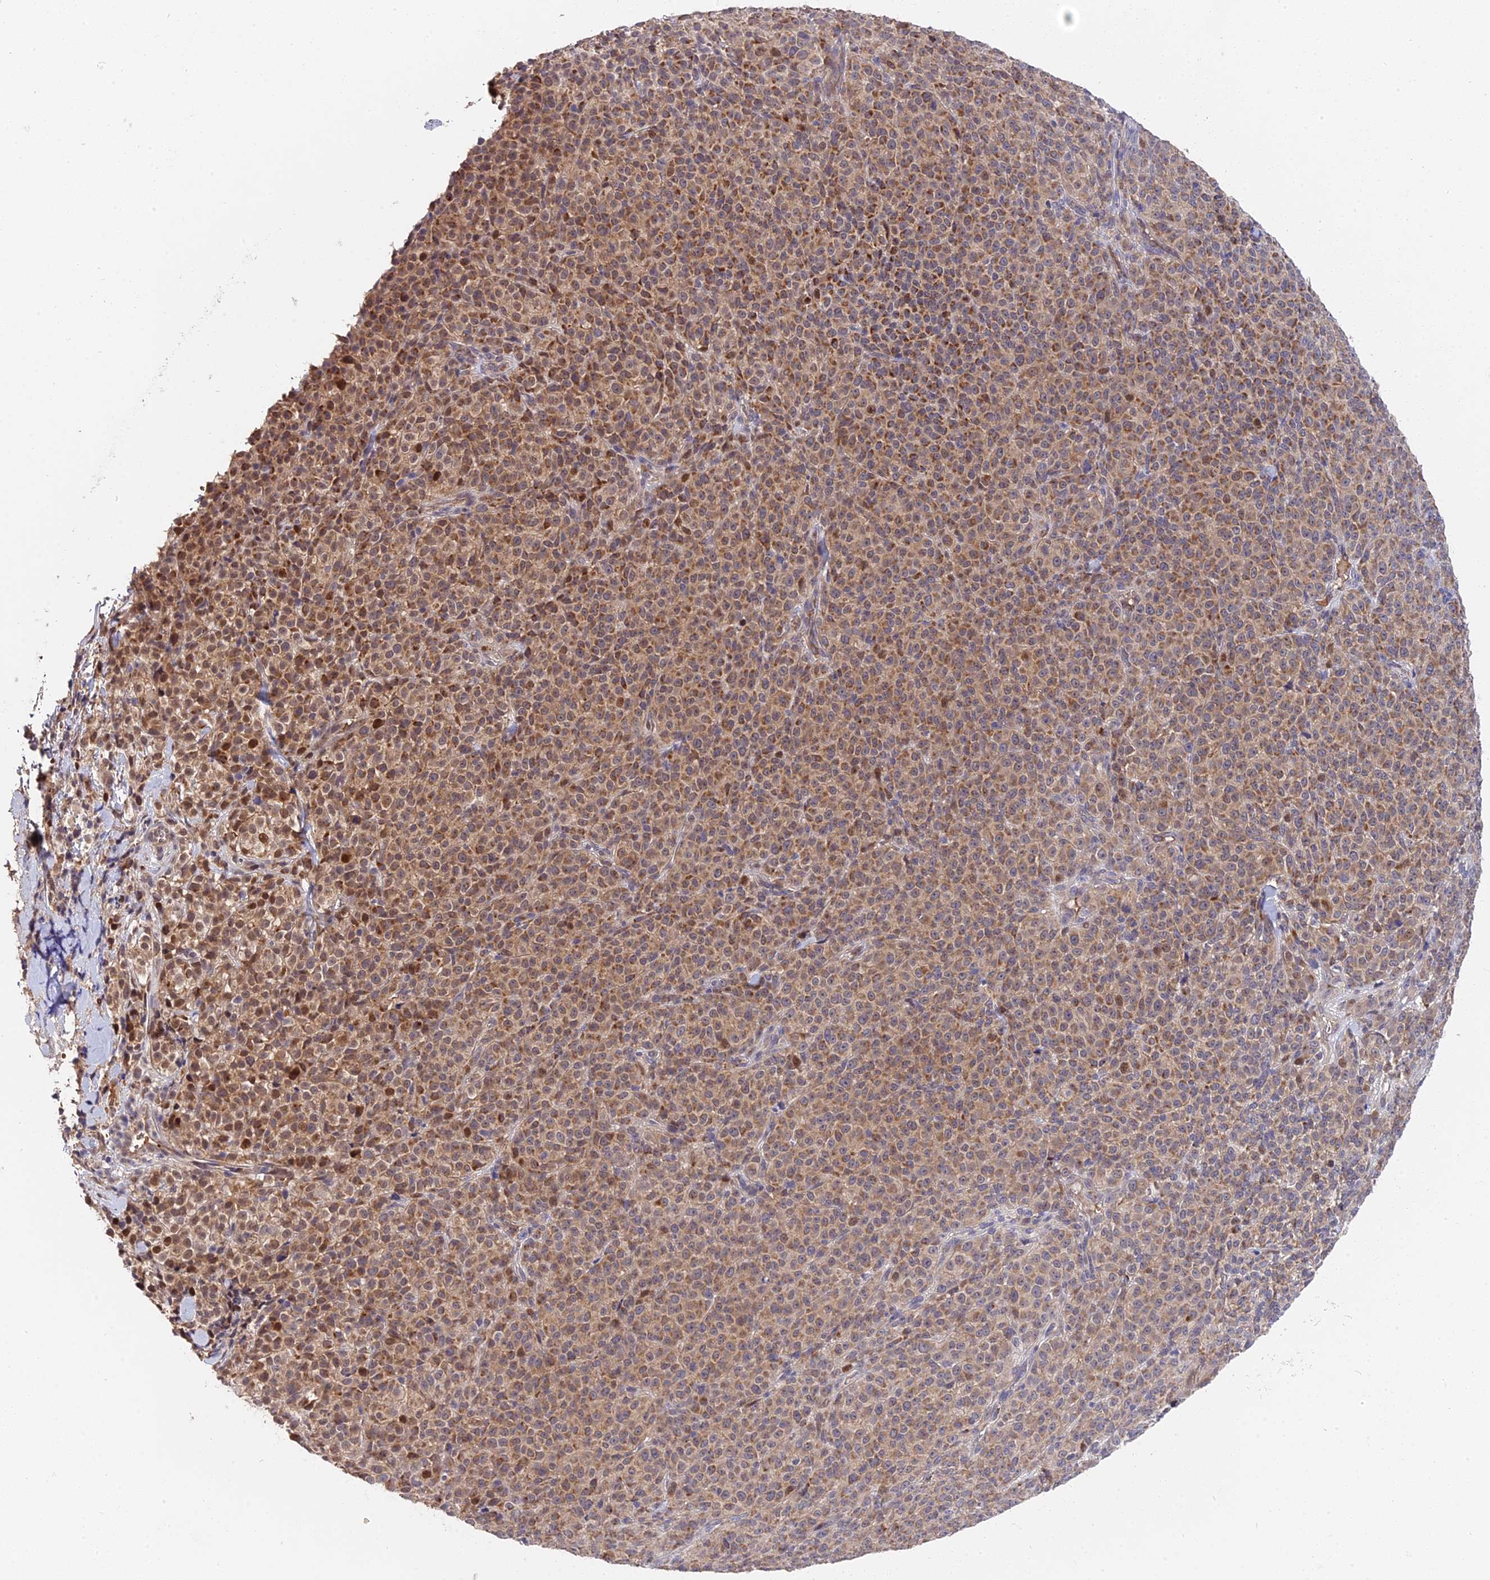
{"staining": {"intensity": "moderate", "quantity": ">75%", "location": "cytoplasmic/membranous"}, "tissue": "melanoma", "cell_type": "Tumor cells", "image_type": "cancer", "snomed": [{"axis": "morphology", "description": "Normal tissue, NOS"}, {"axis": "morphology", "description": "Malignant melanoma, NOS"}, {"axis": "topography", "description": "Skin"}], "caption": "Immunohistochemical staining of melanoma demonstrates medium levels of moderate cytoplasmic/membranous positivity in approximately >75% of tumor cells.", "gene": "TRMT1", "patient": {"sex": "female", "age": 34}}